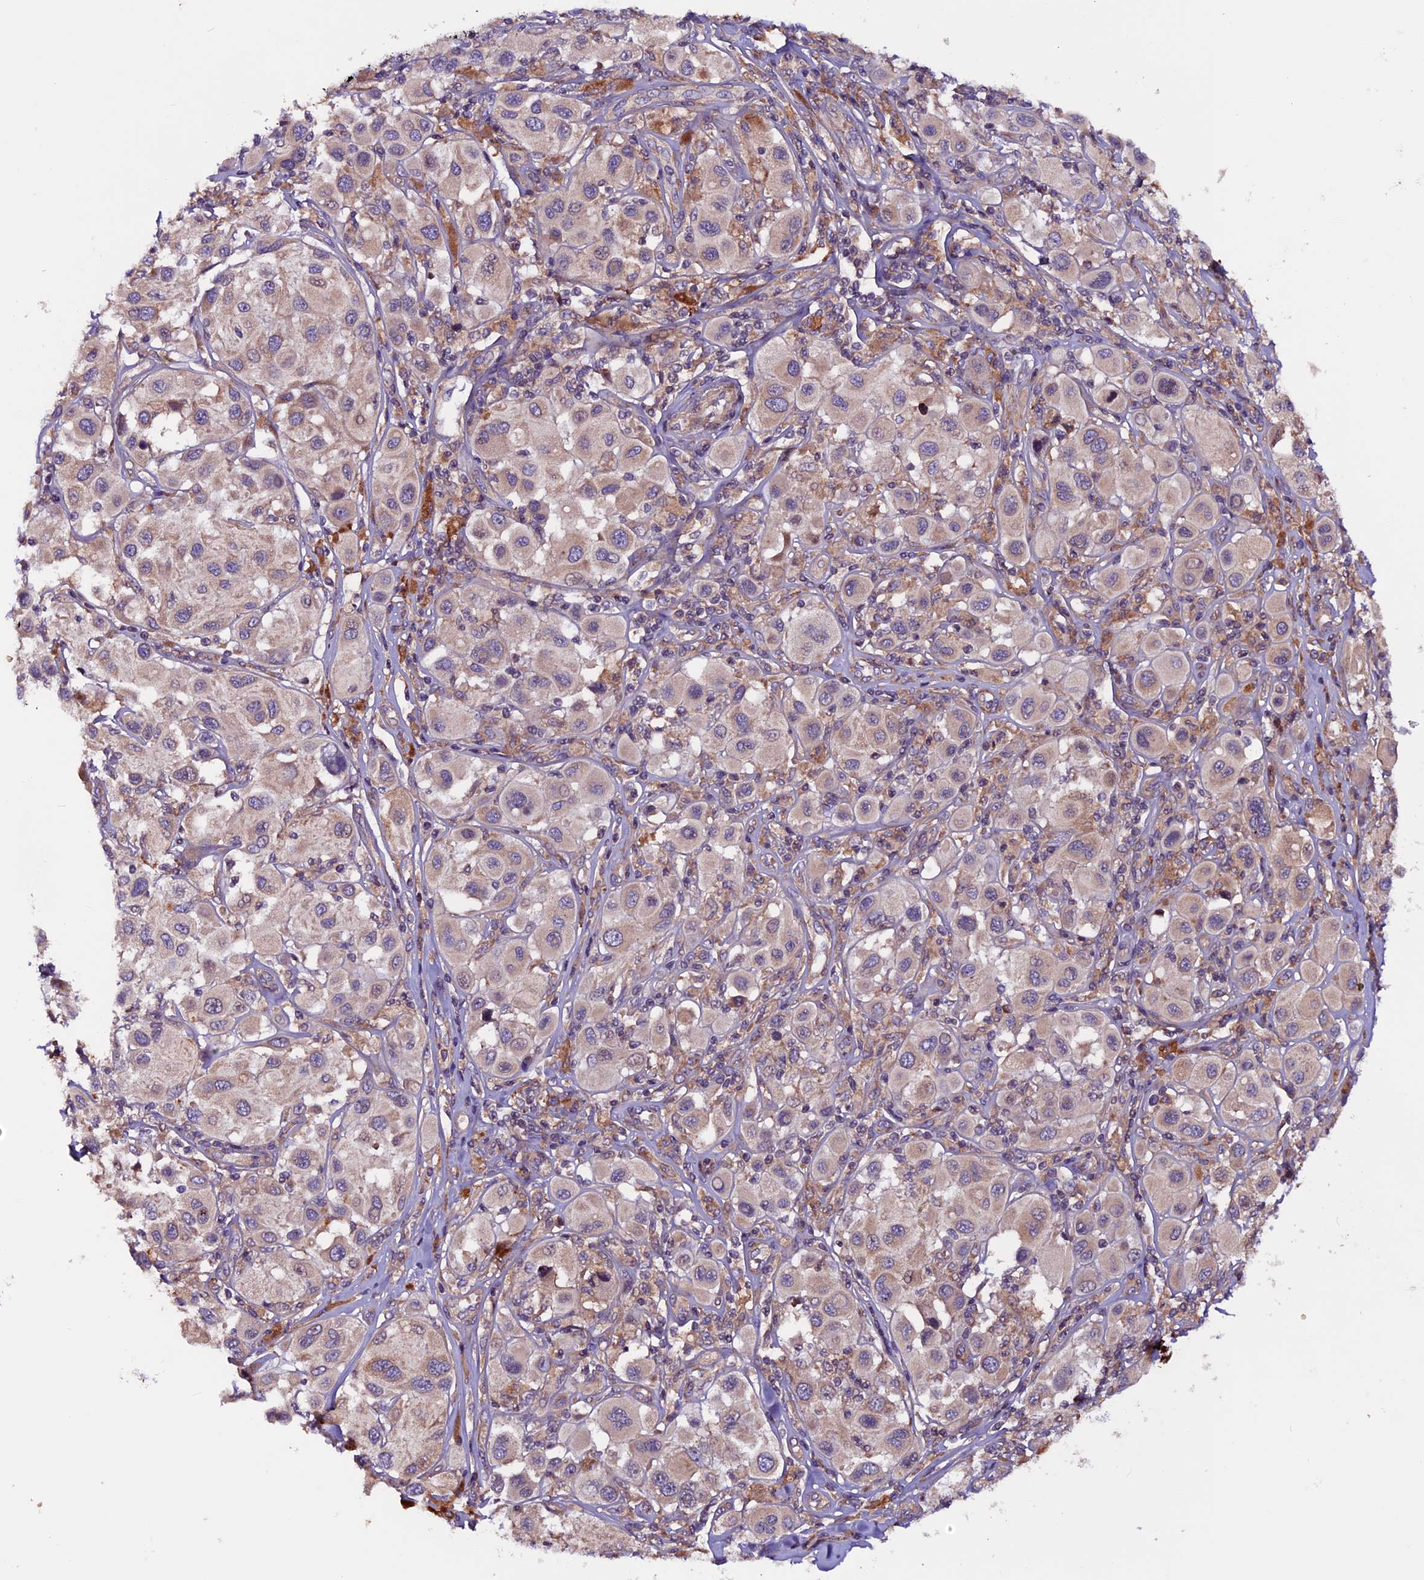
{"staining": {"intensity": "negative", "quantity": "none", "location": "none"}, "tissue": "melanoma", "cell_type": "Tumor cells", "image_type": "cancer", "snomed": [{"axis": "morphology", "description": "Malignant melanoma, Metastatic site"}, {"axis": "topography", "description": "Skin"}], "caption": "Immunohistochemistry photomicrograph of neoplastic tissue: human malignant melanoma (metastatic site) stained with DAB (3,3'-diaminobenzidine) exhibits no significant protein positivity in tumor cells.", "gene": "ZNF598", "patient": {"sex": "male", "age": 41}}